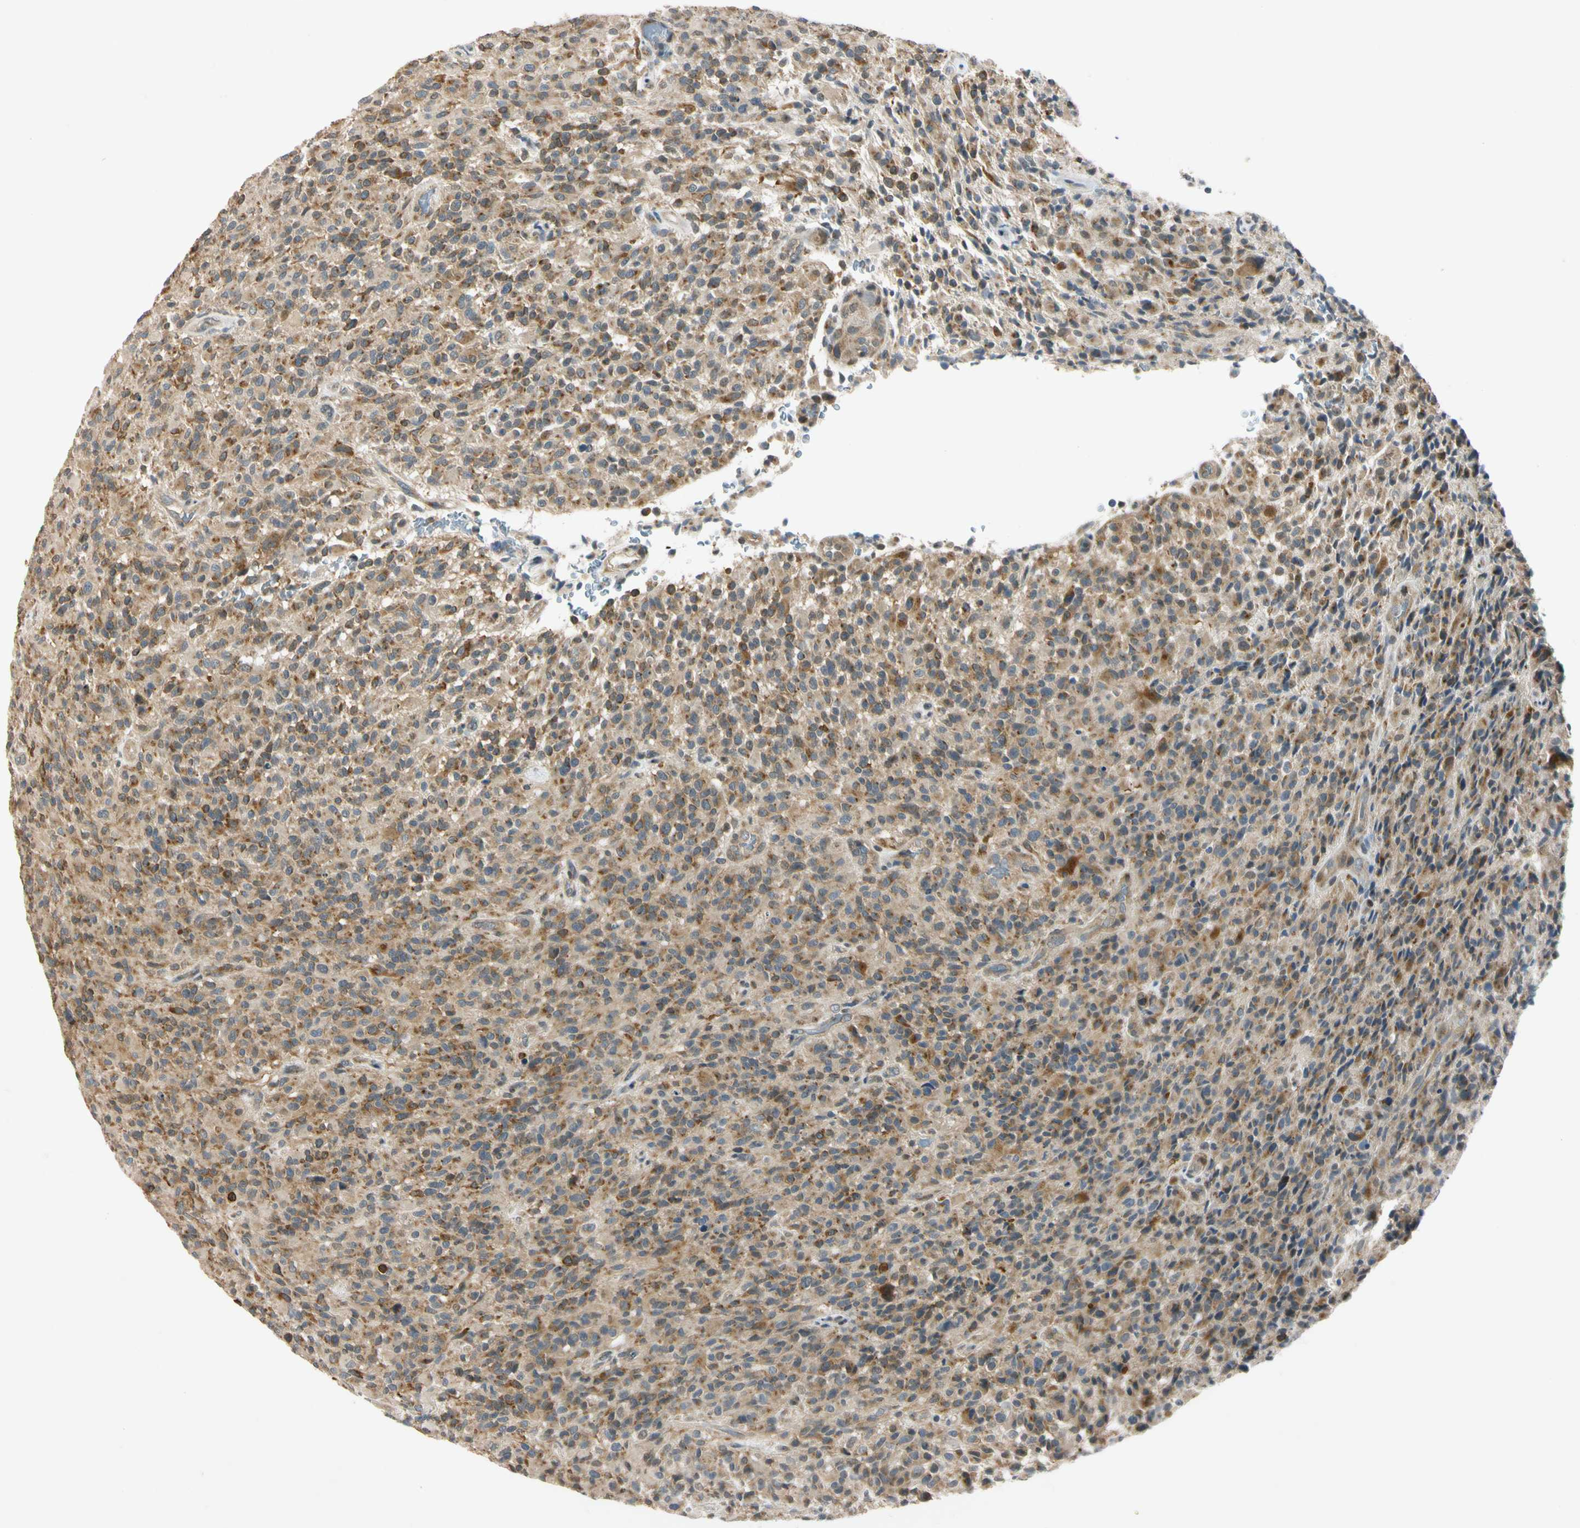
{"staining": {"intensity": "moderate", "quantity": ">75%", "location": "cytoplasmic/membranous"}, "tissue": "glioma", "cell_type": "Tumor cells", "image_type": "cancer", "snomed": [{"axis": "morphology", "description": "Glioma, malignant, High grade"}, {"axis": "topography", "description": "Brain"}], "caption": "Protein expression analysis of malignant glioma (high-grade) shows moderate cytoplasmic/membranous staining in about >75% of tumor cells. The protein is stained brown, and the nuclei are stained in blue (DAB (3,3'-diaminobenzidine) IHC with brightfield microscopy, high magnification).", "gene": "RPS6KB2", "patient": {"sex": "male", "age": 71}}